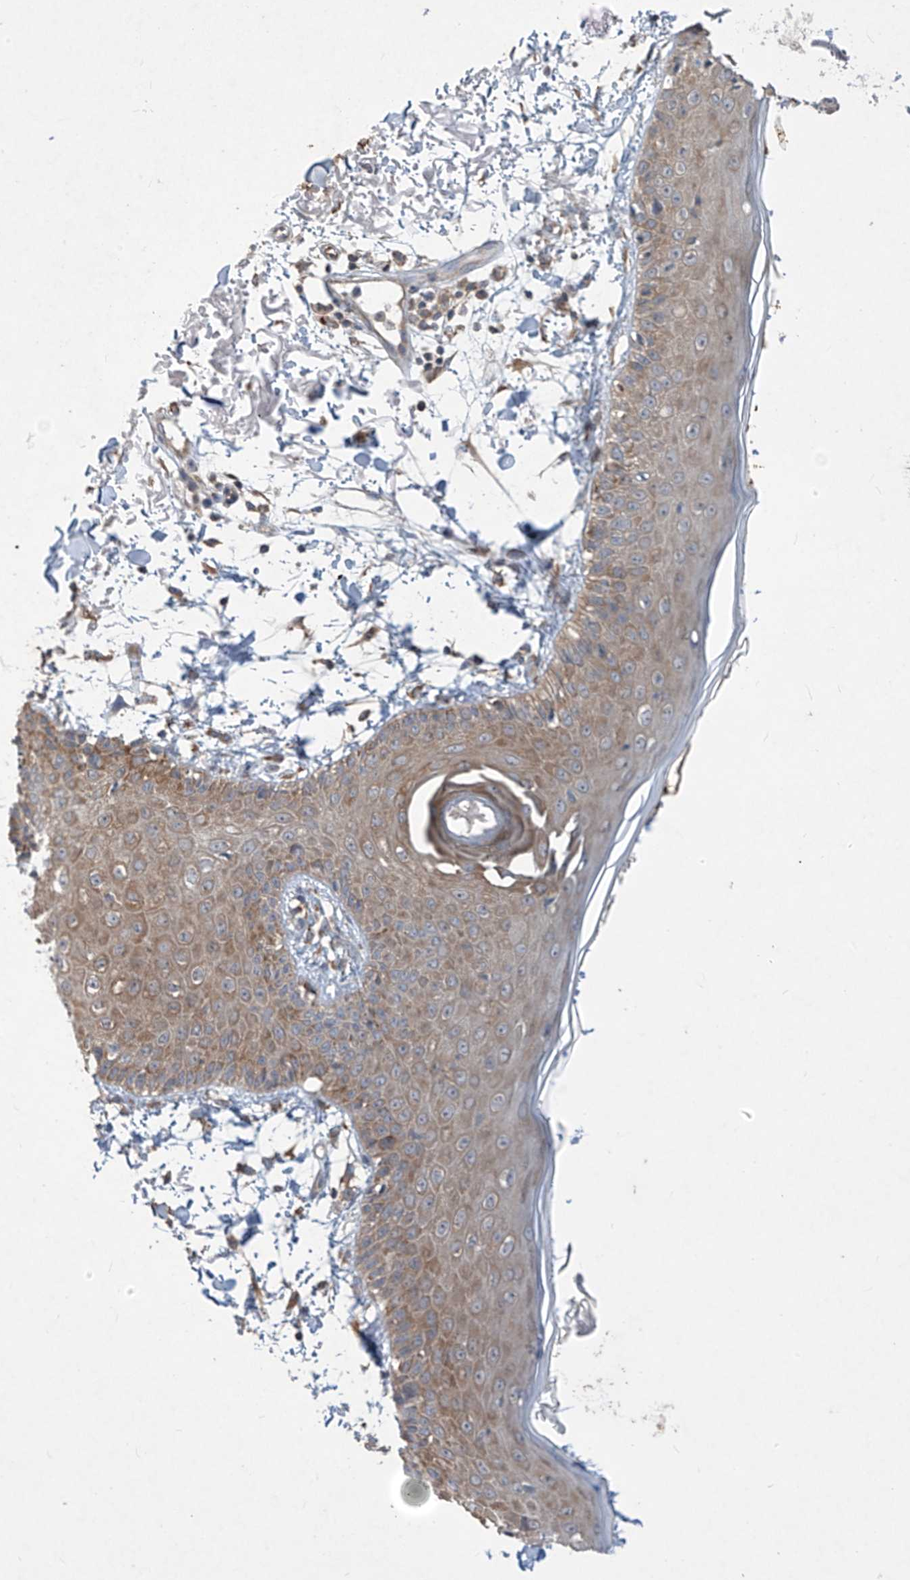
{"staining": {"intensity": "moderate", "quantity": "<25%", "location": "cytoplasmic/membranous"}, "tissue": "skin", "cell_type": "Fibroblasts", "image_type": "normal", "snomed": [{"axis": "morphology", "description": "Normal tissue, NOS"}, {"axis": "morphology", "description": "Squamous cell carcinoma, NOS"}, {"axis": "topography", "description": "Skin"}, {"axis": "topography", "description": "Peripheral nerve tissue"}], "caption": "IHC image of normal skin: skin stained using immunohistochemistry (IHC) displays low levels of moderate protein expression localized specifically in the cytoplasmic/membranous of fibroblasts, appearing as a cytoplasmic/membranous brown color.", "gene": "RPL34", "patient": {"sex": "male", "age": 83}}